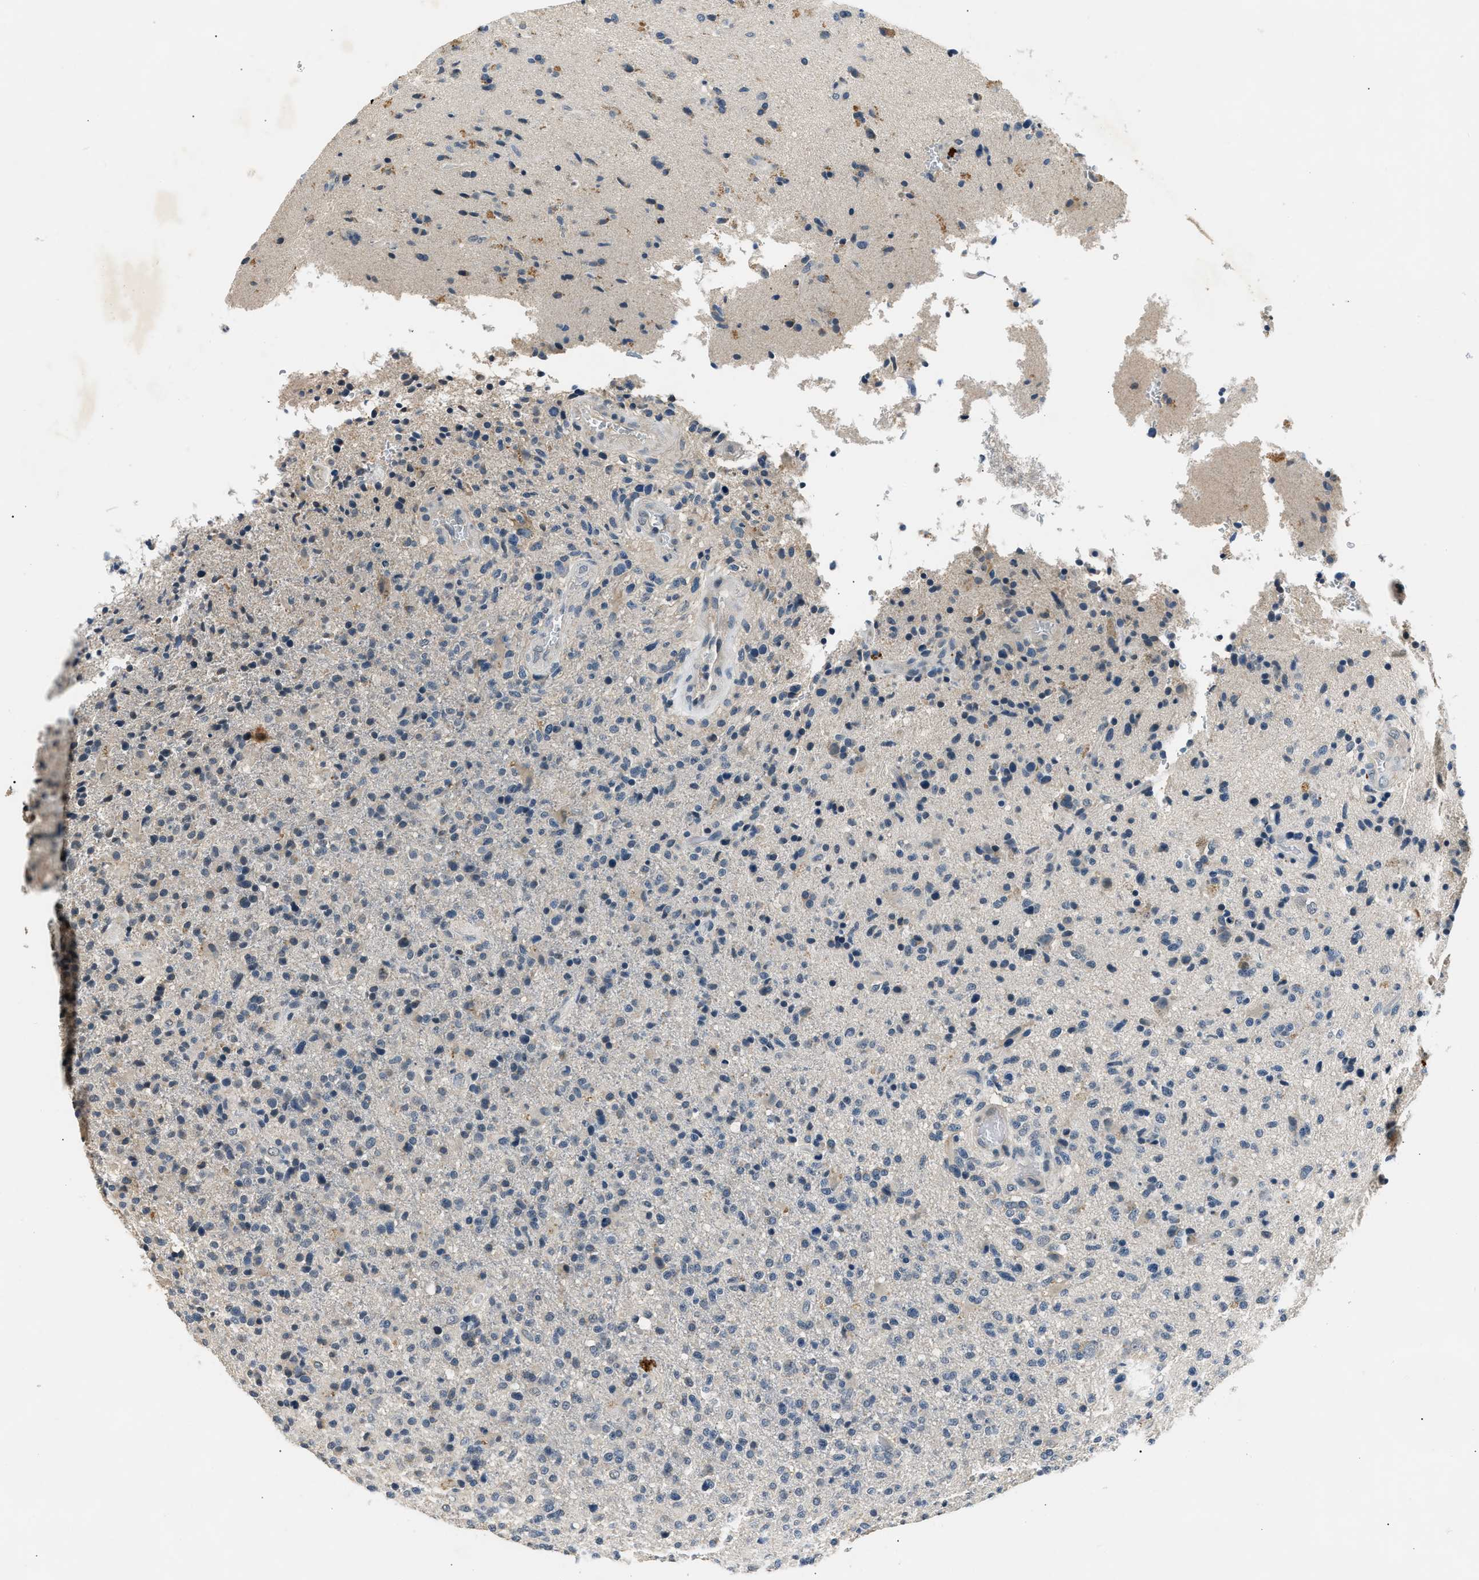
{"staining": {"intensity": "negative", "quantity": "none", "location": "none"}, "tissue": "glioma", "cell_type": "Tumor cells", "image_type": "cancer", "snomed": [{"axis": "morphology", "description": "Glioma, malignant, High grade"}, {"axis": "topography", "description": "Brain"}], "caption": "An immunohistochemistry (IHC) photomicrograph of malignant glioma (high-grade) is shown. There is no staining in tumor cells of malignant glioma (high-grade).", "gene": "INHA", "patient": {"sex": "male", "age": 72}}